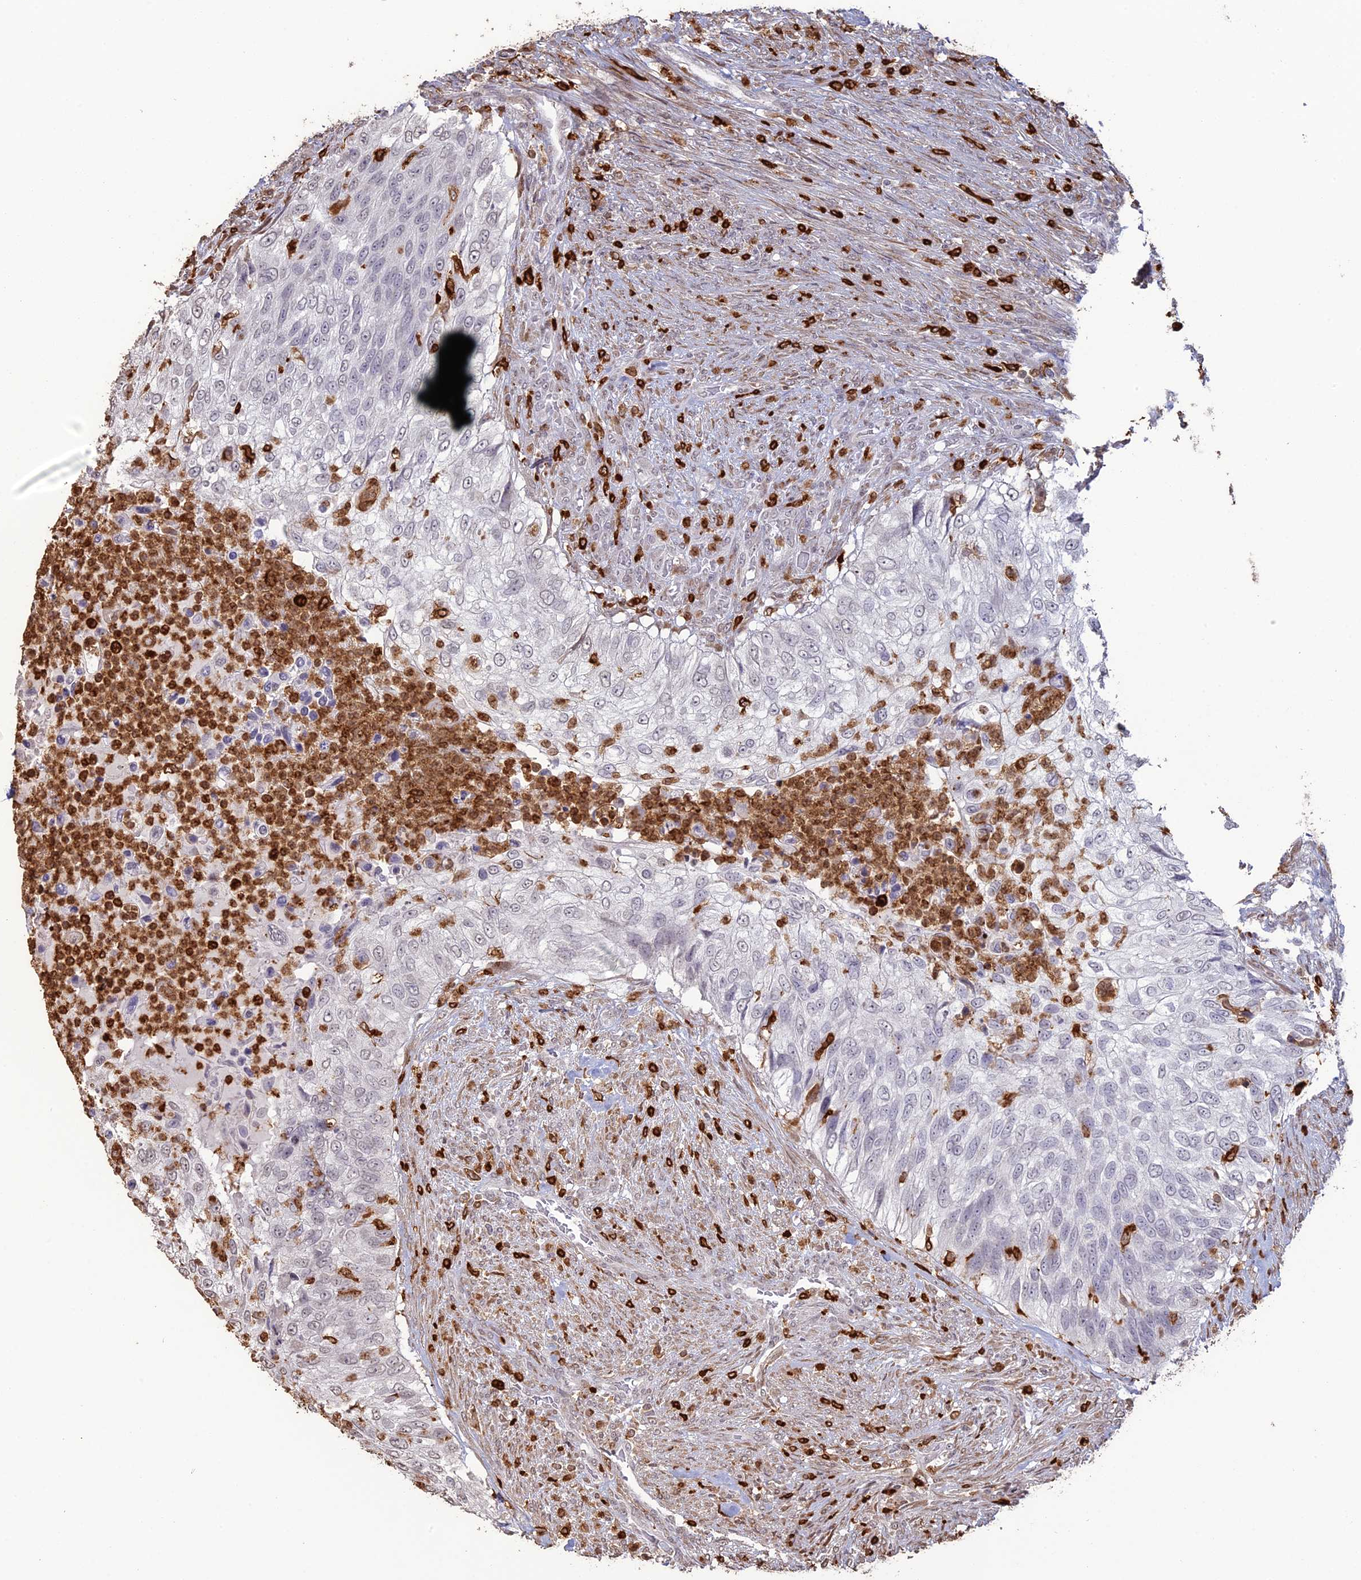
{"staining": {"intensity": "negative", "quantity": "none", "location": "none"}, "tissue": "urothelial cancer", "cell_type": "Tumor cells", "image_type": "cancer", "snomed": [{"axis": "morphology", "description": "Urothelial carcinoma, High grade"}, {"axis": "topography", "description": "Urinary bladder"}], "caption": "The histopathology image displays no significant positivity in tumor cells of urothelial cancer.", "gene": "APOBR", "patient": {"sex": "female", "age": 60}}